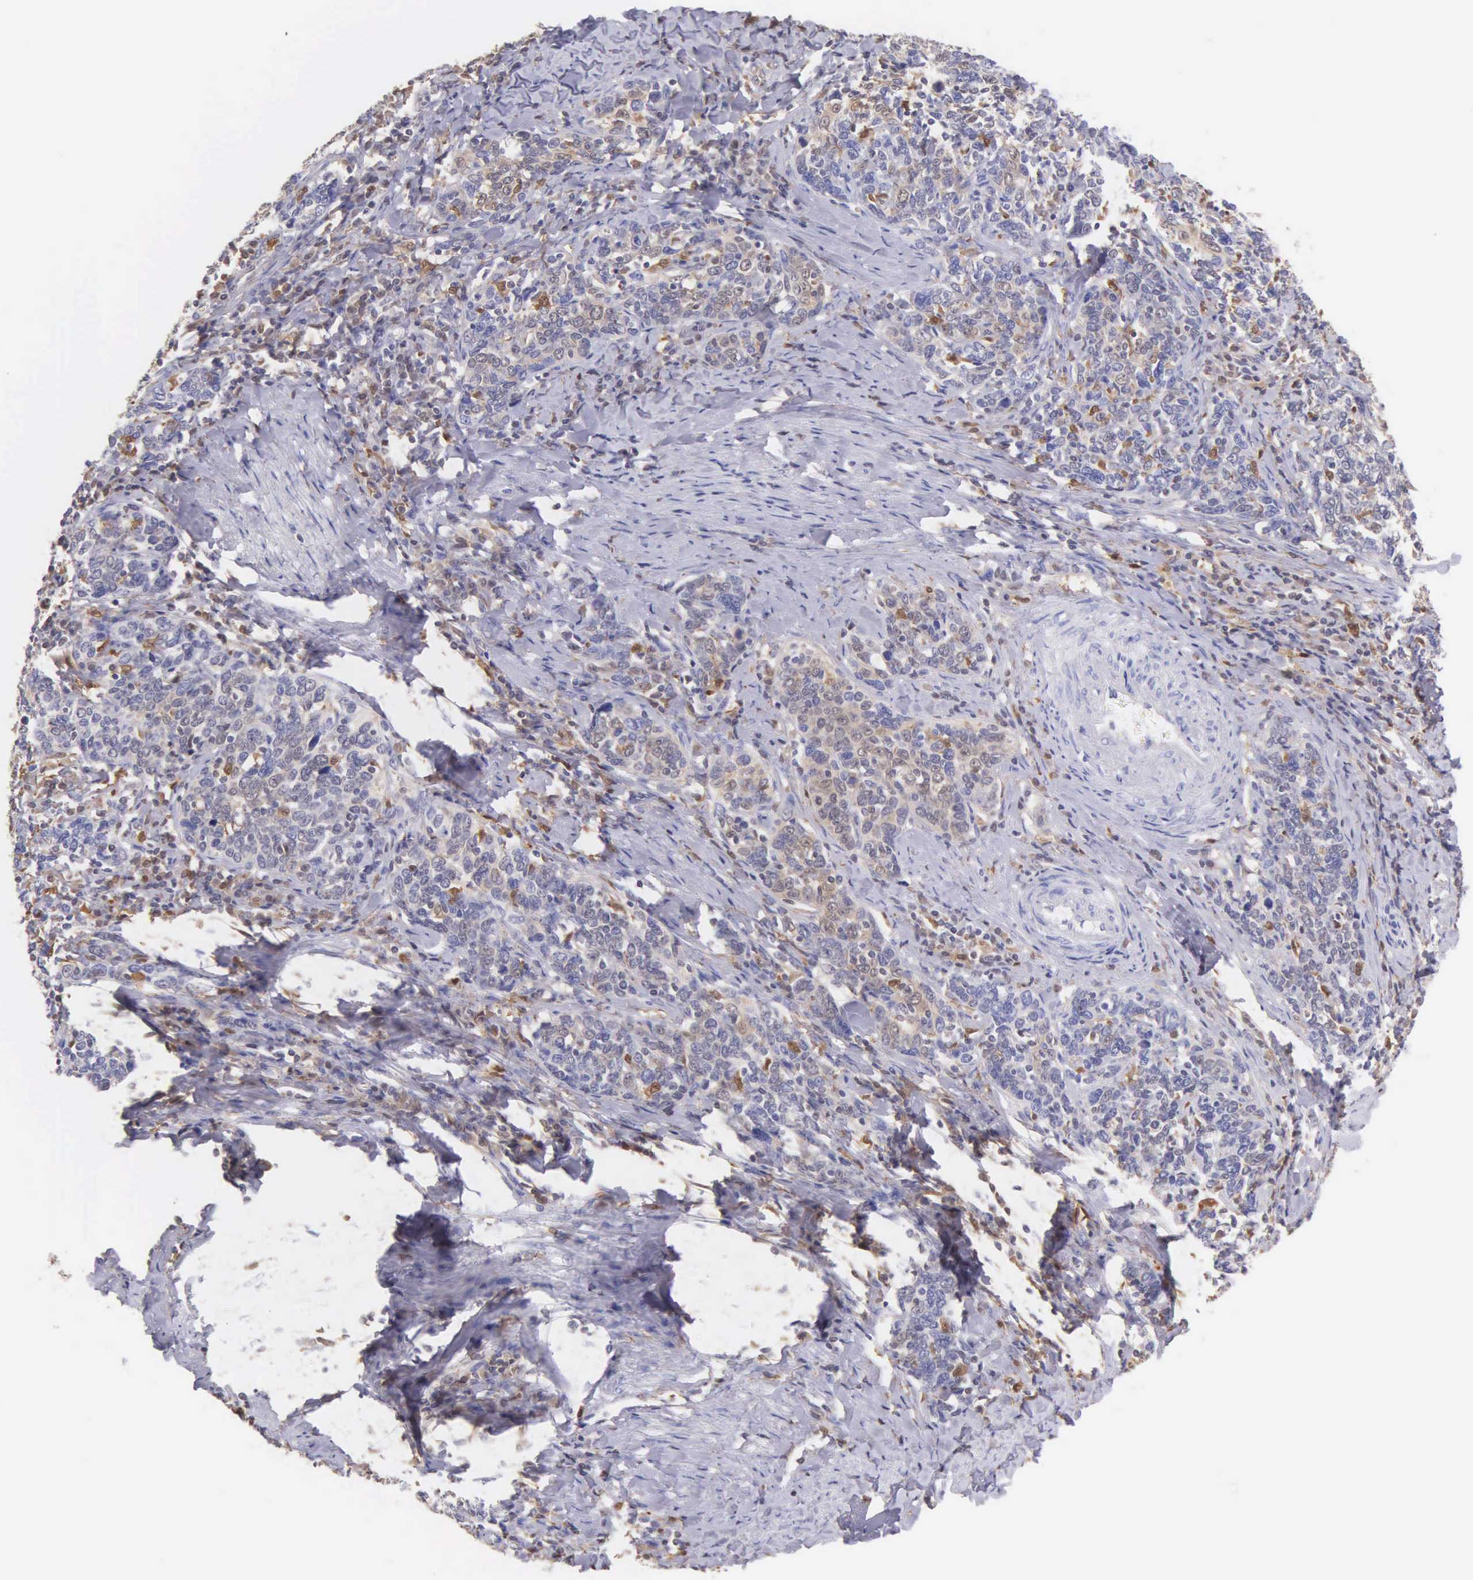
{"staining": {"intensity": "weak", "quantity": ">75%", "location": "cytoplasmic/membranous"}, "tissue": "cervical cancer", "cell_type": "Tumor cells", "image_type": "cancer", "snomed": [{"axis": "morphology", "description": "Squamous cell carcinoma, NOS"}, {"axis": "topography", "description": "Cervix"}], "caption": "Tumor cells exhibit weak cytoplasmic/membranous staining in approximately >75% of cells in cervical cancer.", "gene": "BID", "patient": {"sex": "female", "age": 41}}